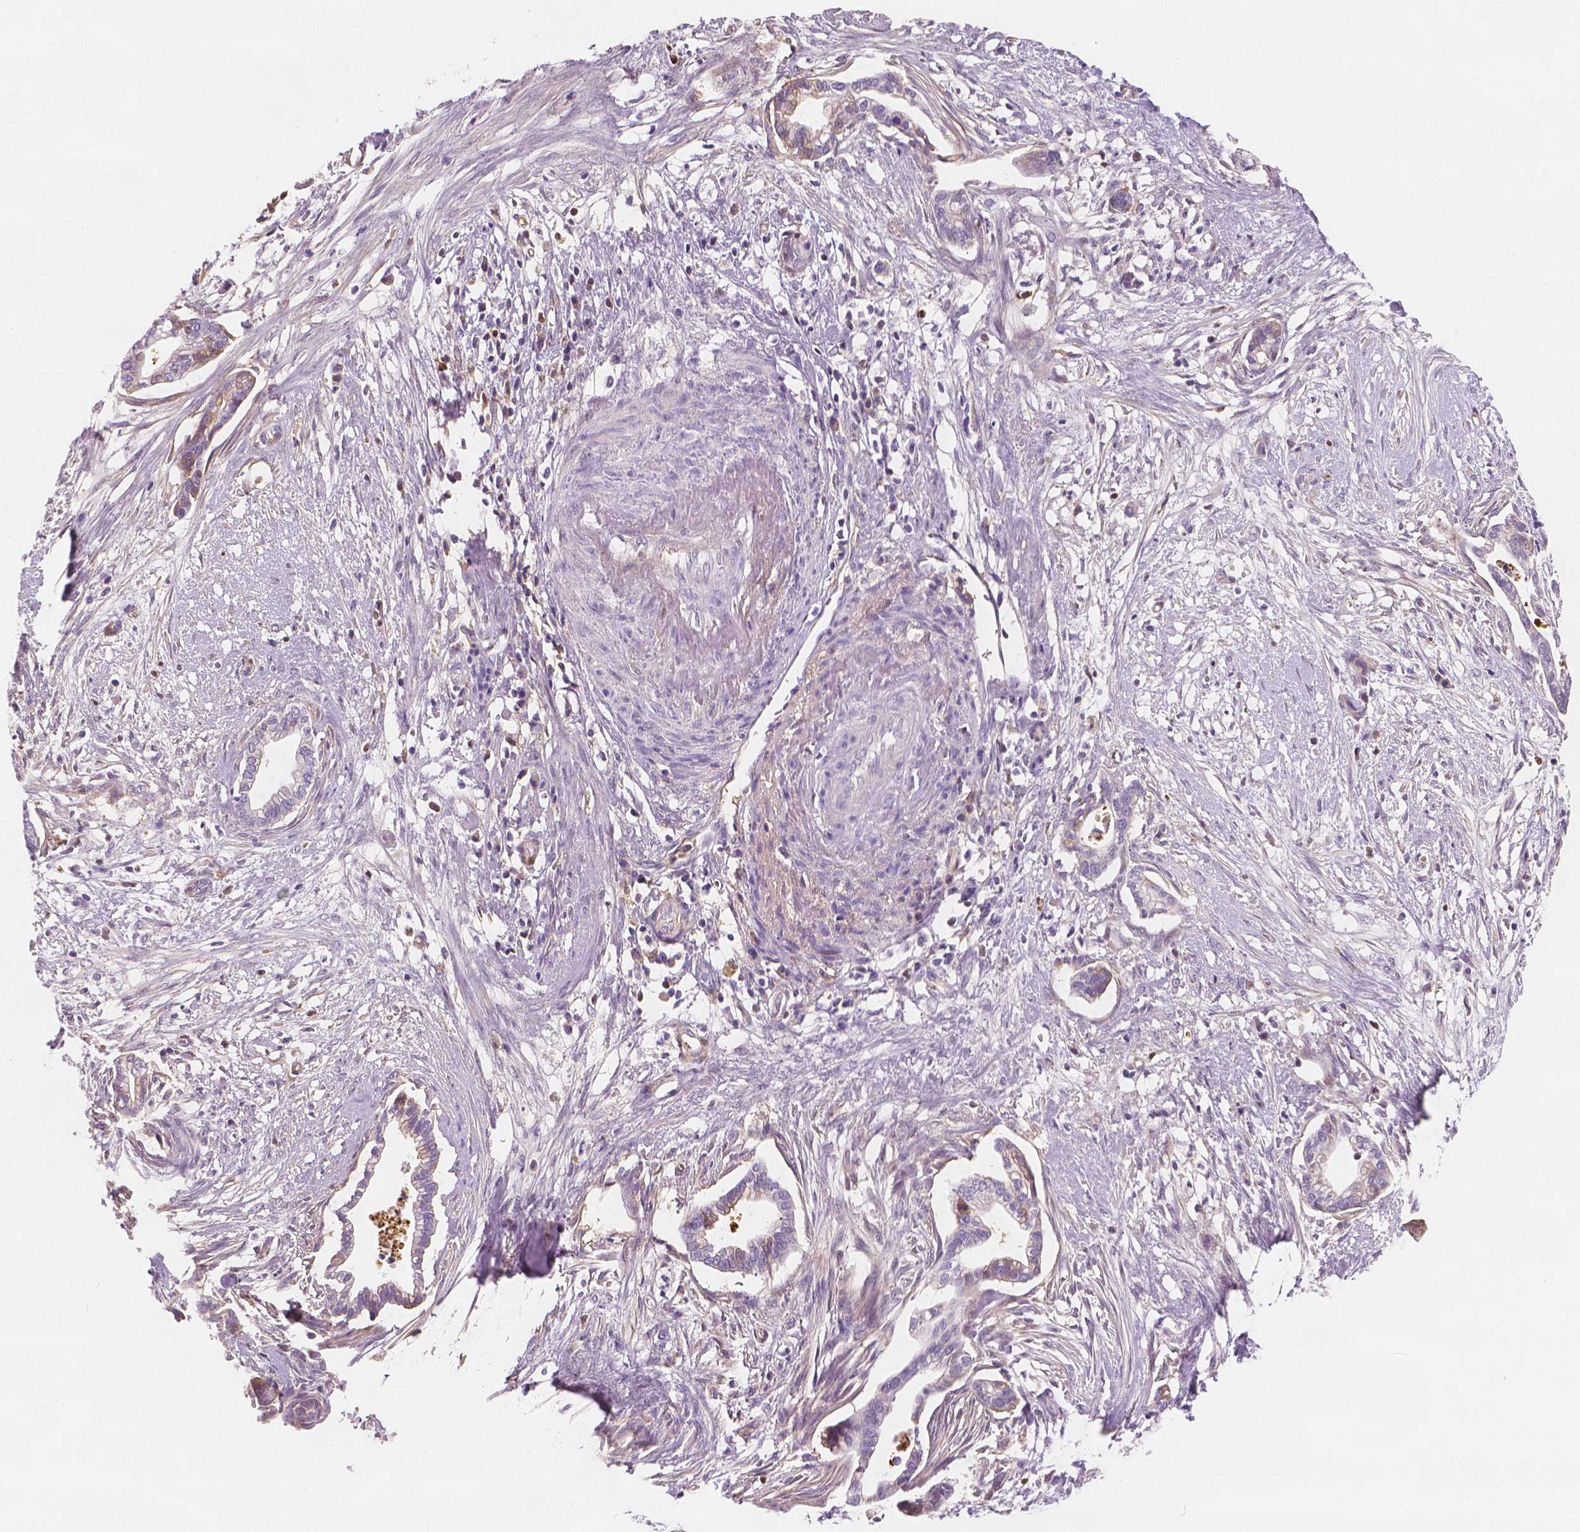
{"staining": {"intensity": "weak", "quantity": "<25%", "location": "cytoplasmic/membranous"}, "tissue": "cervical cancer", "cell_type": "Tumor cells", "image_type": "cancer", "snomed": [{"axis": "morphology", "description": "Adenocarcinoma, NOS"}, {"axis": "topography", "description": "Cervix"}], "caption": "Human cervical cancer (adenocarcinoma) stained for a protein using immunohistochemistry (IHC) shows no positivity in tumor cells.", "gene": "APOA4", "patient": {"sex": "female", "age": 62}}